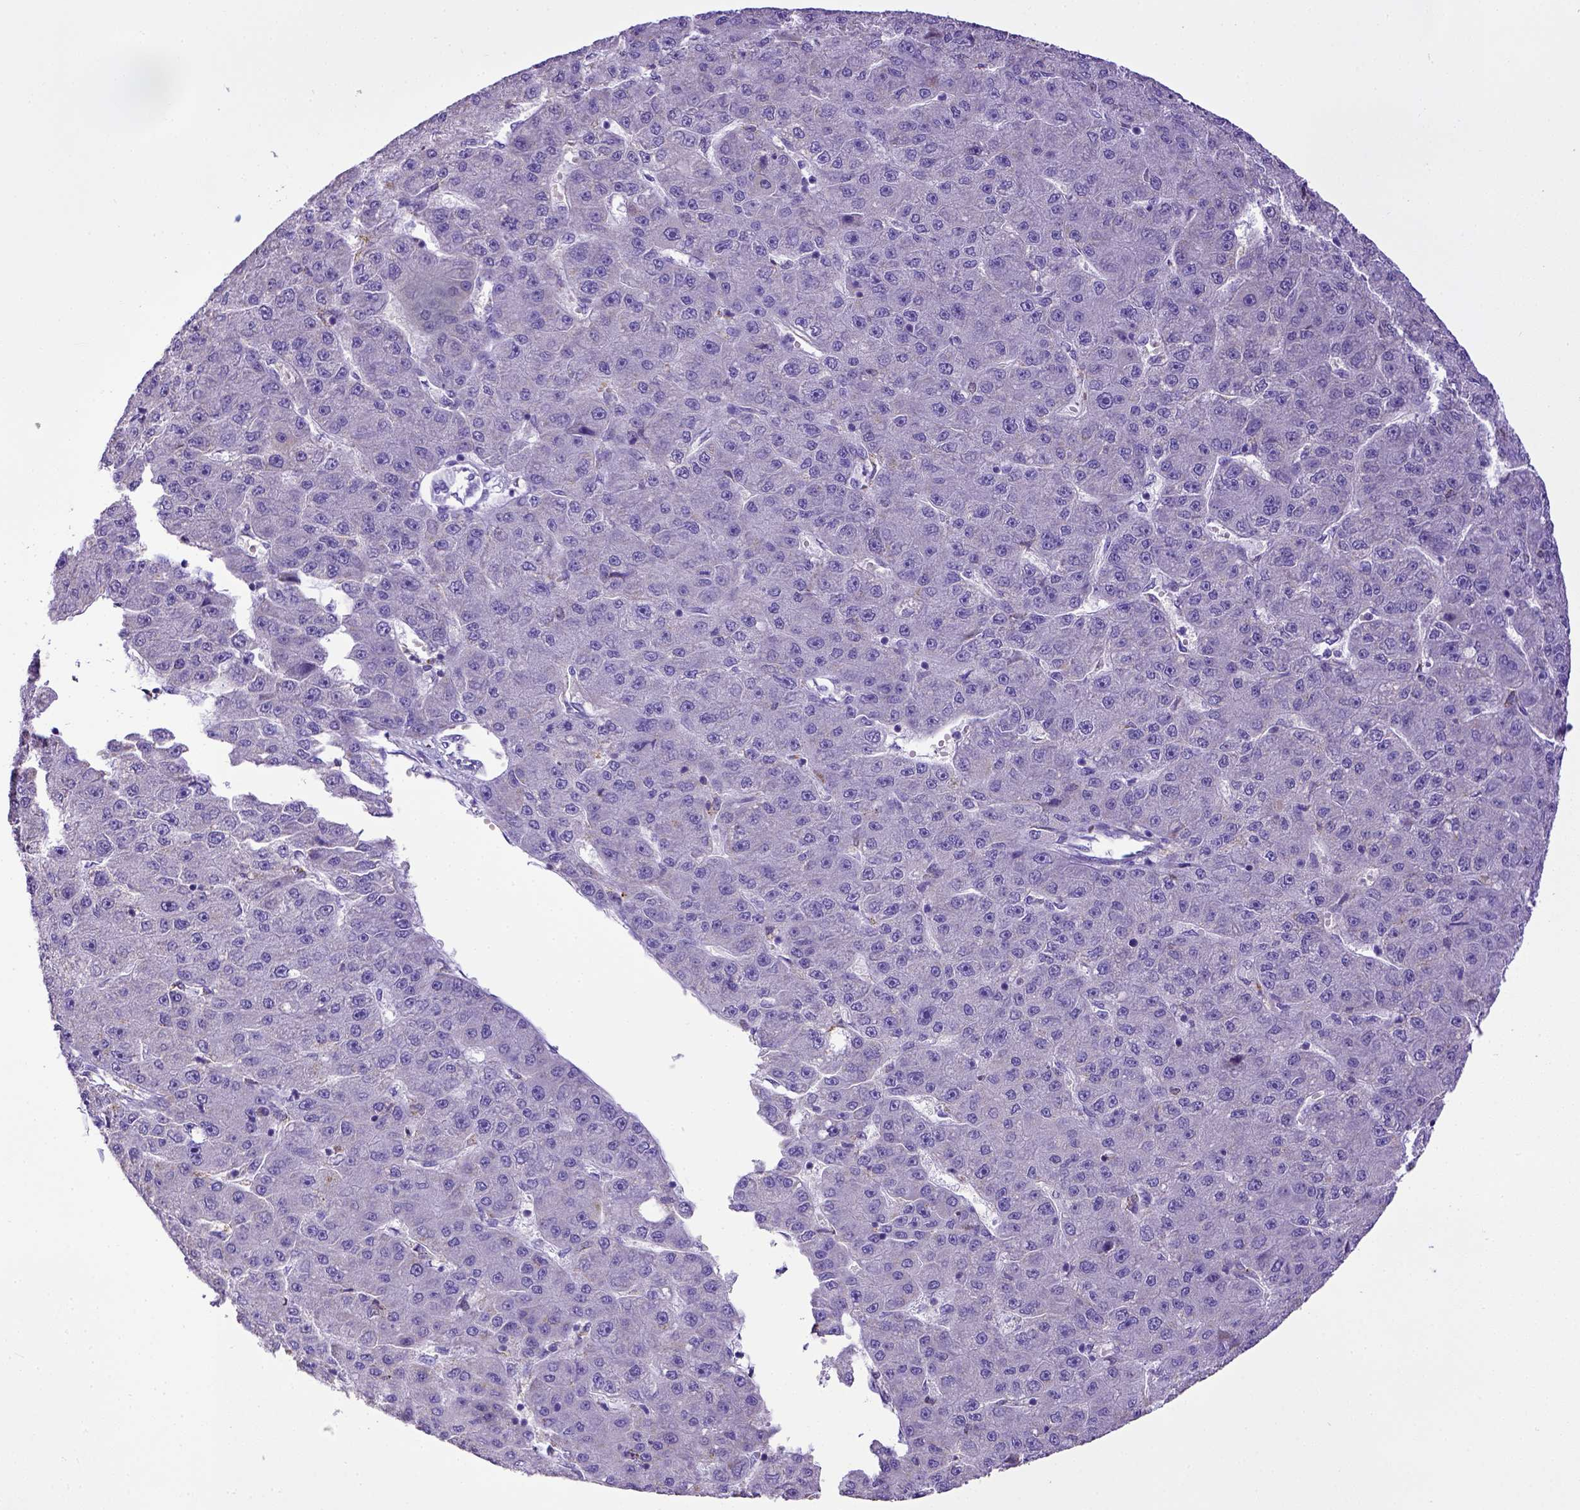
{"staining": {"intensity": "negative", "quantity": "none", "location": "none"}, "tissue": "liver cancer", "cell_type": "Tumor cells", "image_type": "cancer", "snomed": [{"axis": "morphology", "description": "Carcinoma, Hepatocellular, NOS"}, {"axis": "topography", "description": "Liver"}], "caption": "Immunohistochemistry image of human hepatocellular carcinoma (liver) stained for a protein (brown), which displays no positivity in tumor cells.", "gene": "SPEF1", "patient": {"sex": "male", "age": 67}}